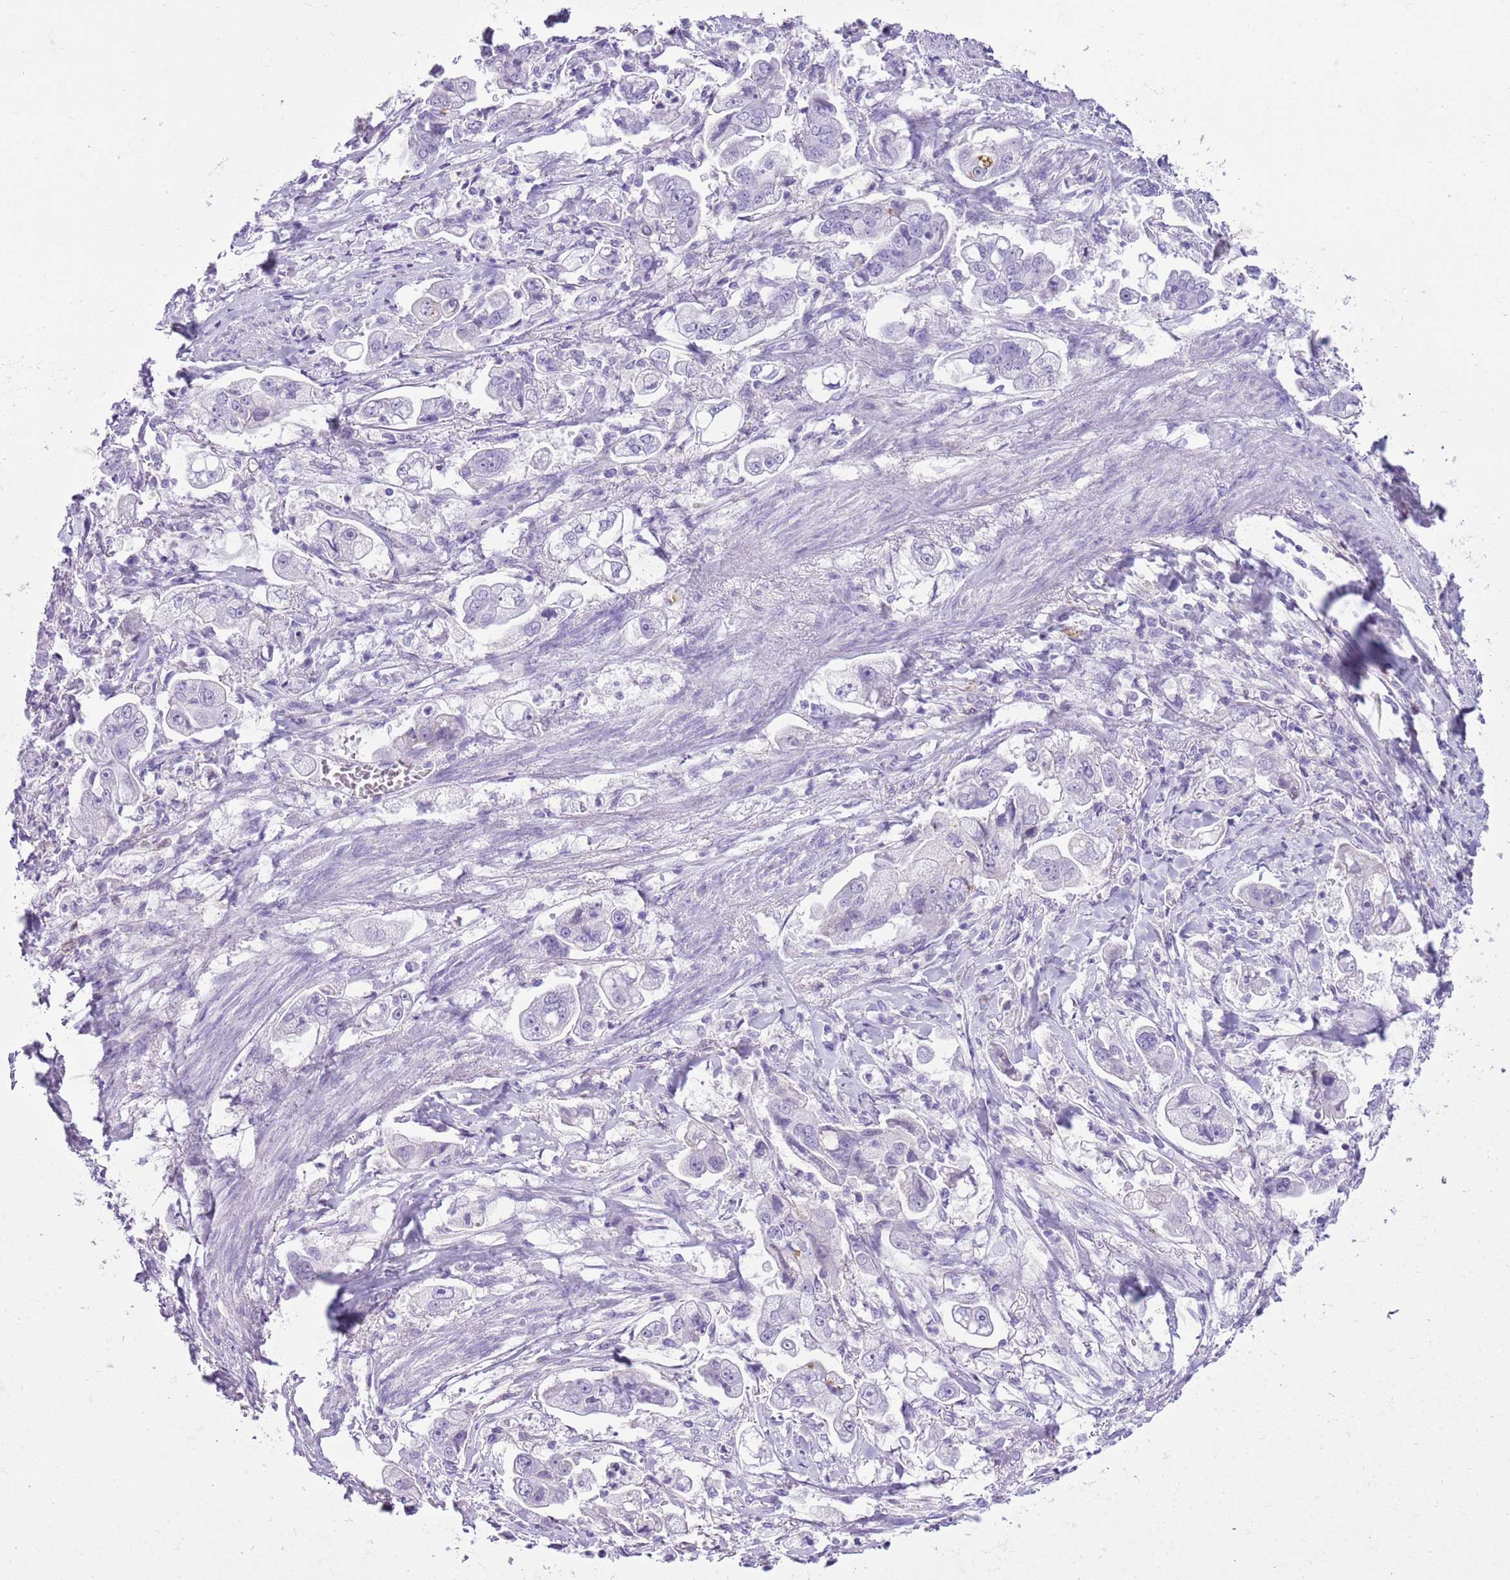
{"staining": {"intensity": "negative", "quantity": "none", "location": "none"}, "tissue": "stomach cancer", "cell_type": "Tumor cells", "image_type": "cancer", "snomed": [{"axis": "morphology", "description": "Adenocarcinoma, NOS"}, {"axis": "topography", "description": "Stomach"}], "caption": "This is an immunohistochemistry (IHC) image of adenocarcinoma (stomach). There is no staining in tumor cells.", "gene": "ZNF697", "patient": {"sex": "male", "age": 62}}